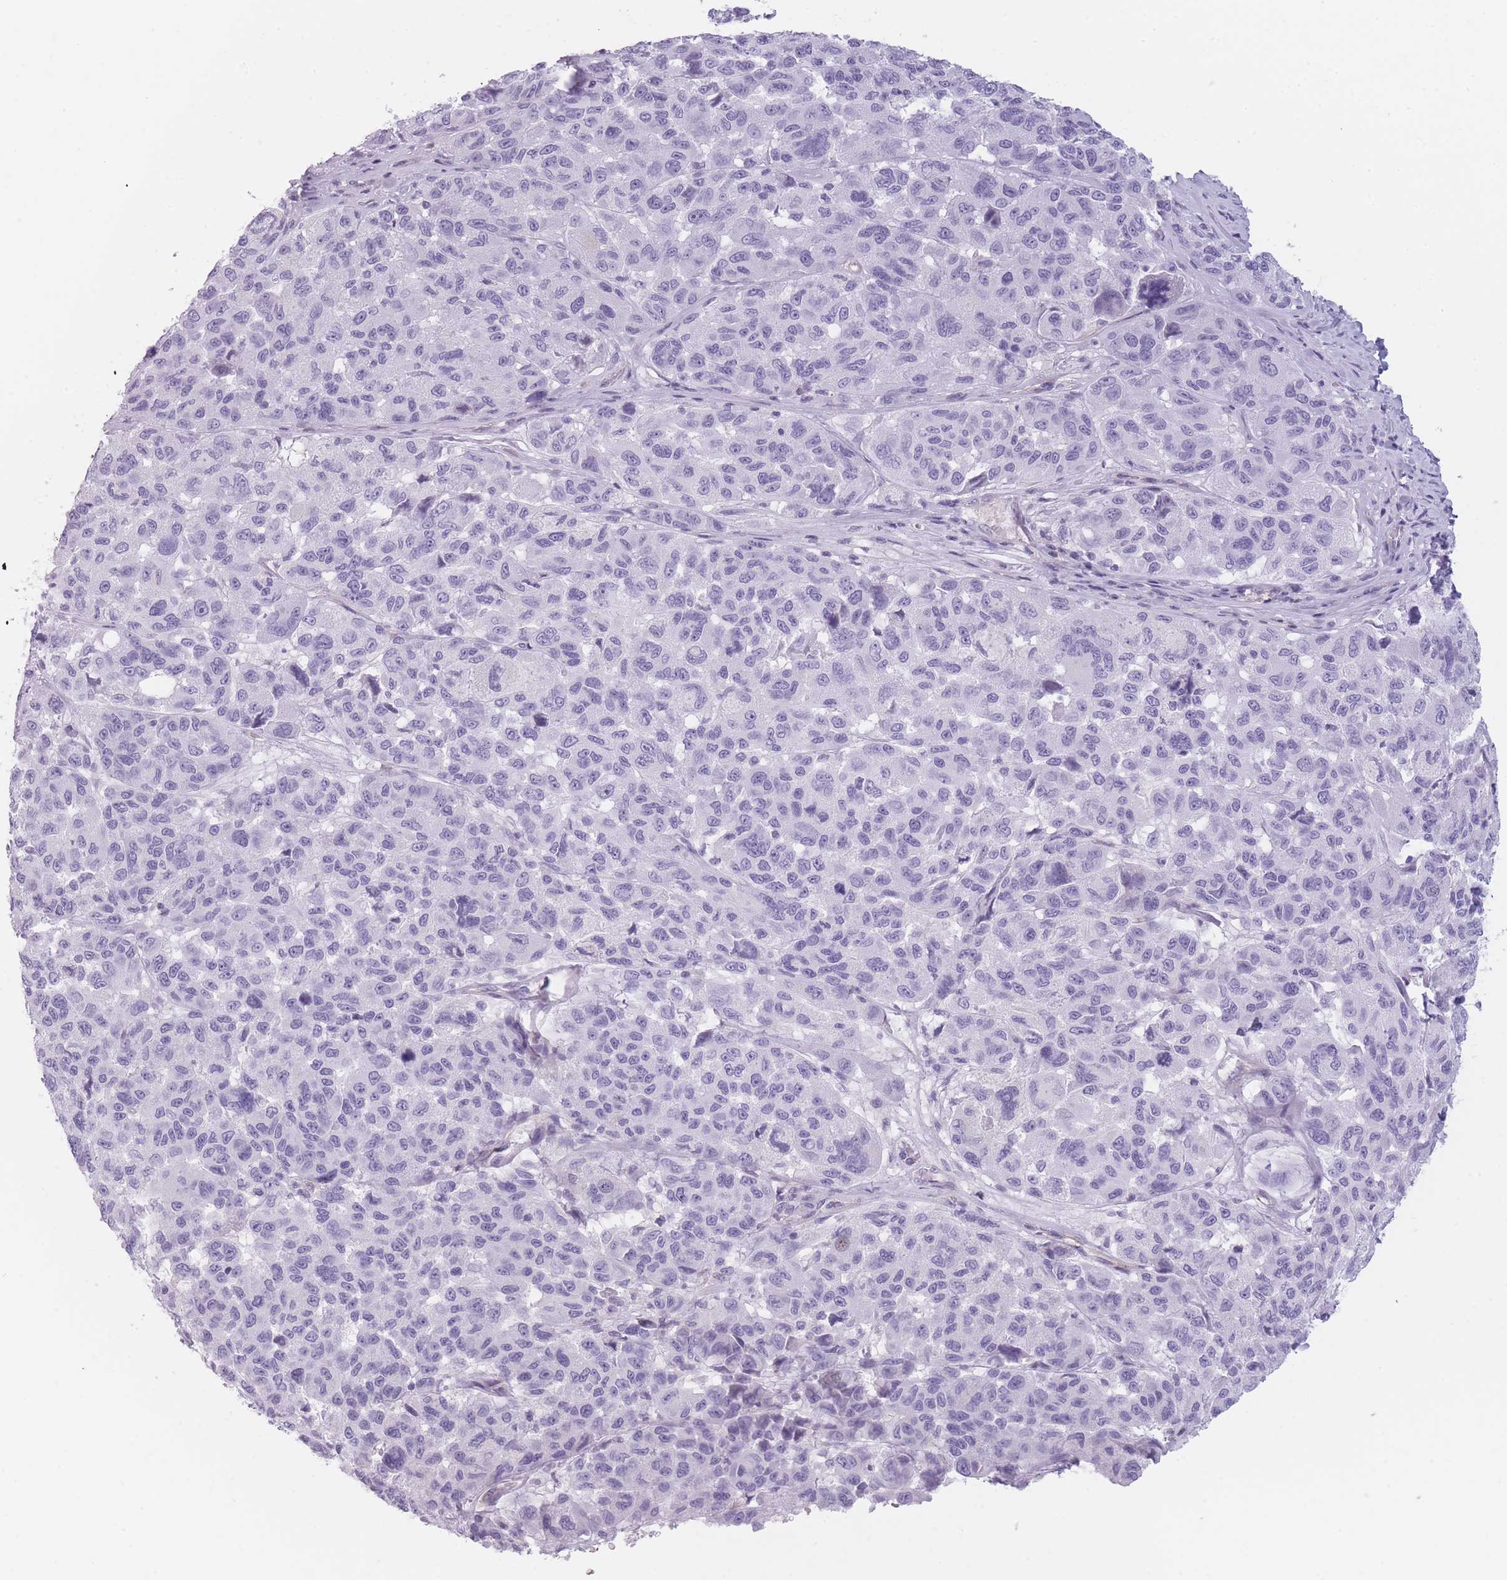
{"staining": {"intensity": "negative", "quantity": "none", "location": "none"}, "tissue": "melanoma", "cell_type": "Tumor cells", "image_type": "cancer", "snomed": [{"axis": "morphology", "description": "Malignant melanoma, NOS"}, {"axis": "topography", "description": "Skin"}], "caption": "Immunohistochemistry photomicrograph of neoplastic tissue: human malignant melanoma stained with DAB (3,3'-diaminobenzidine) exhibits no significant protein positivity in tumor cells.", "gene": "GGT1", "patient": {"sex": "female", "age": 66}}